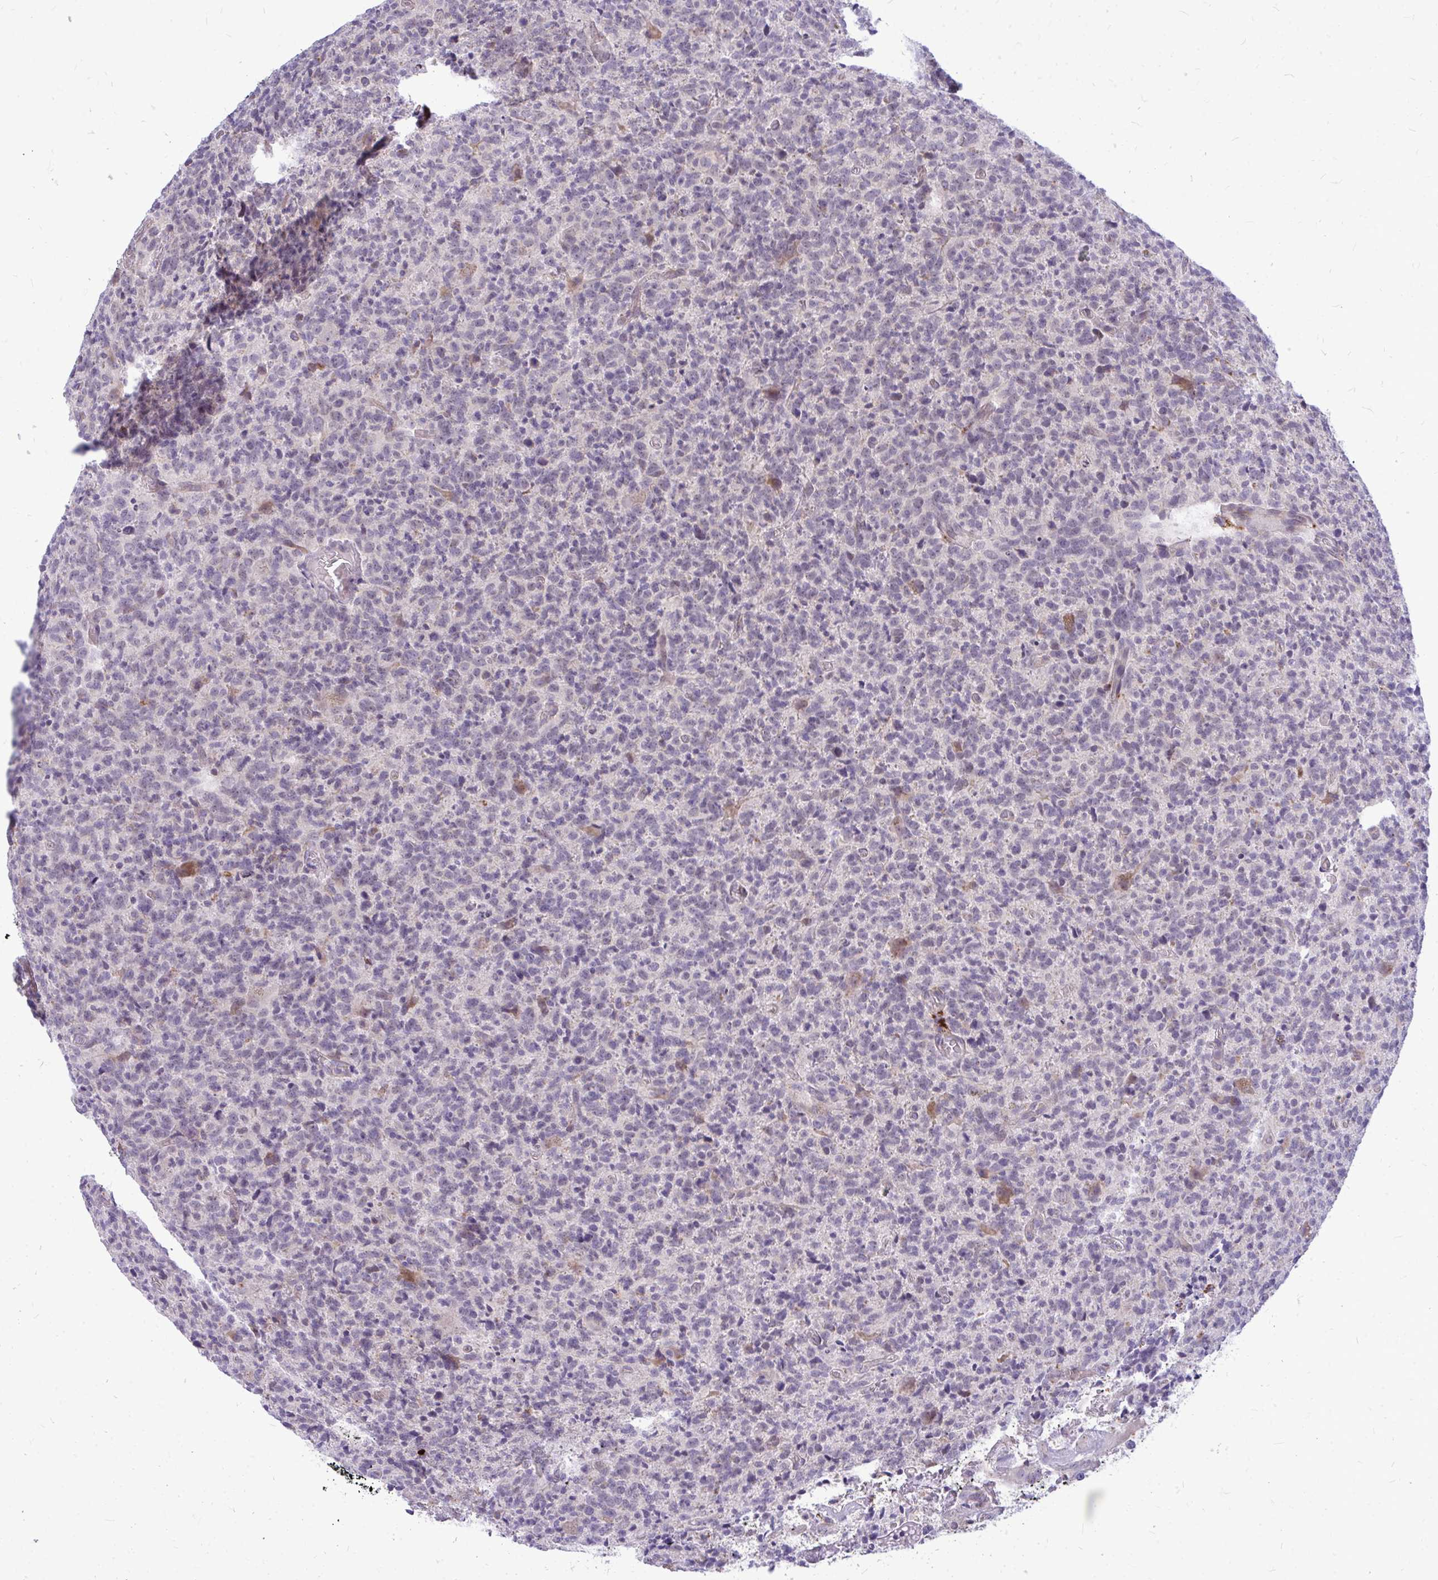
{"staining": {"intensity": "negative", "quantity": "none", "location": "none"}, "tissue": "glioma", "cell_type": "Tumor cells", "image_type": "cancer", "snomed": [{"axis": "morphology", "description": "Glioma, malignant, High grade"}, {"axis": "topography", "description": "Brain"}], "caption": "Glioma stained for a protein using immunohistochemistry (IHC) reveals no positivity tumor cells.", "gene": "ZSCAN25", "patient": {"sex": "male", "age": 76}}